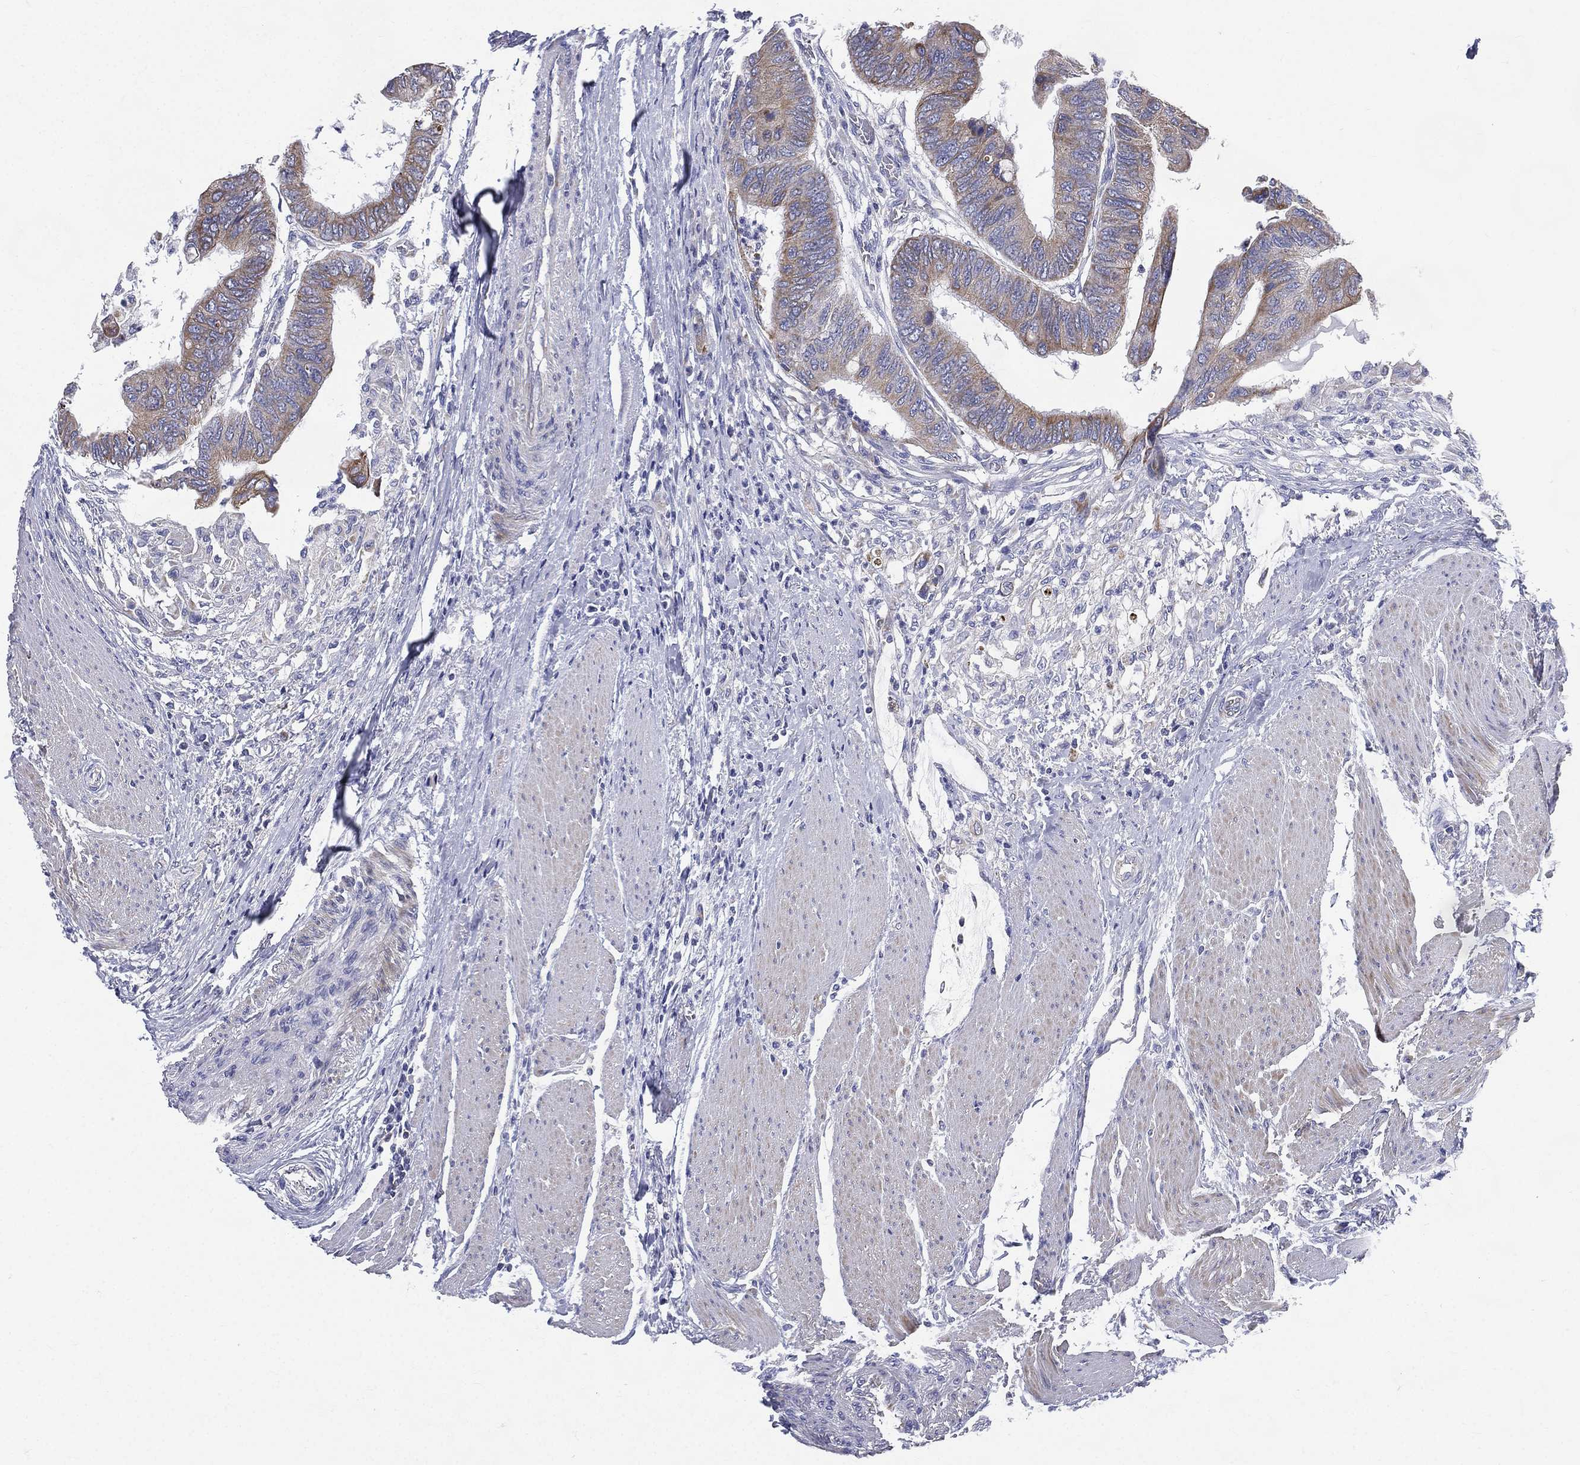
{"staining": {"intensity": "weak", "quantity": "25%-75%", "location": "cytoplasmic/membranous"}, "tissue": "colorectal cancer", "cell_type": "Tumor cells", "image_type": "cancer", "snomed": [{"axis": "morphology", "description": "Normal tissue, NOS"}, {"axis": "morphology", "description": "Adenocarcinoma, NOS"}, {"axis": "topography", "description": "Rectum"}, {"axis": "topography", "description": "Peripheral nerve tissue"}], "caption": "This histopathology image reveals immunohistochemistry staining of human colorectal adenocarcinoma, with low weak cytoplasmic/membranous expression in about 25%-75% of tumor cells.", "gene": "PWWP3A", "patient": {"sex": "male", "age": 92}}